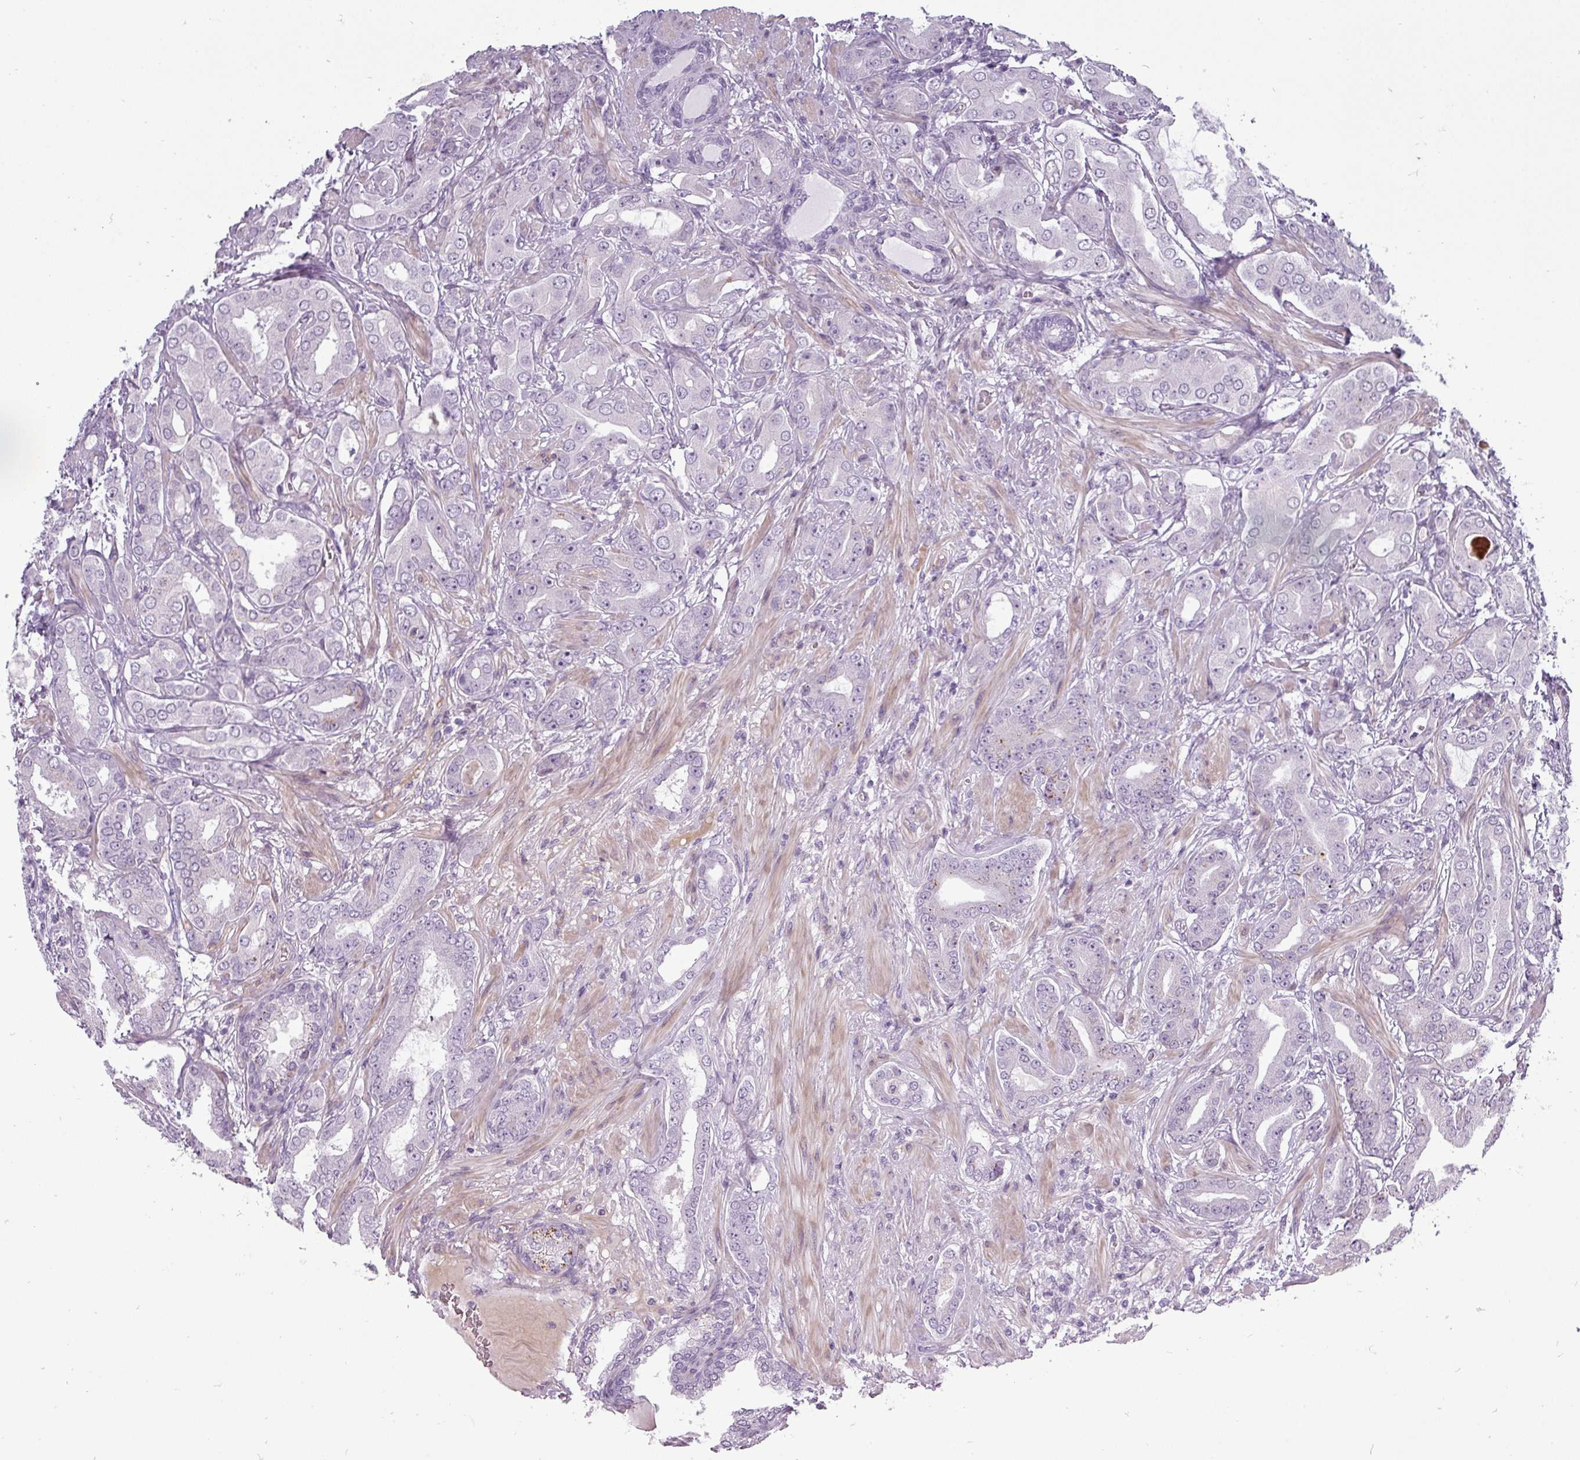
{"staining": {"intensity": "negative", "quantity": "none", "location": "none"}, "tissue": "prostate cancer", "cell_type": "Tumor cells", "image_type": "cancer", "snomed": [{"axis": "morphology", "description": "Adenocarcinoma, Low grade"}, {"axis": "topography", "description": "Prostate"}], "caption": "Low-grade adenocarcinoma (prostate) was stained to show a protein in brown. There is no significant expression in tumor cells. (DAB immunohistochemistry with hematoxylin counter stain).", "gene": "CHRDL1", "patient": {"sex": "male", "age": 57}}